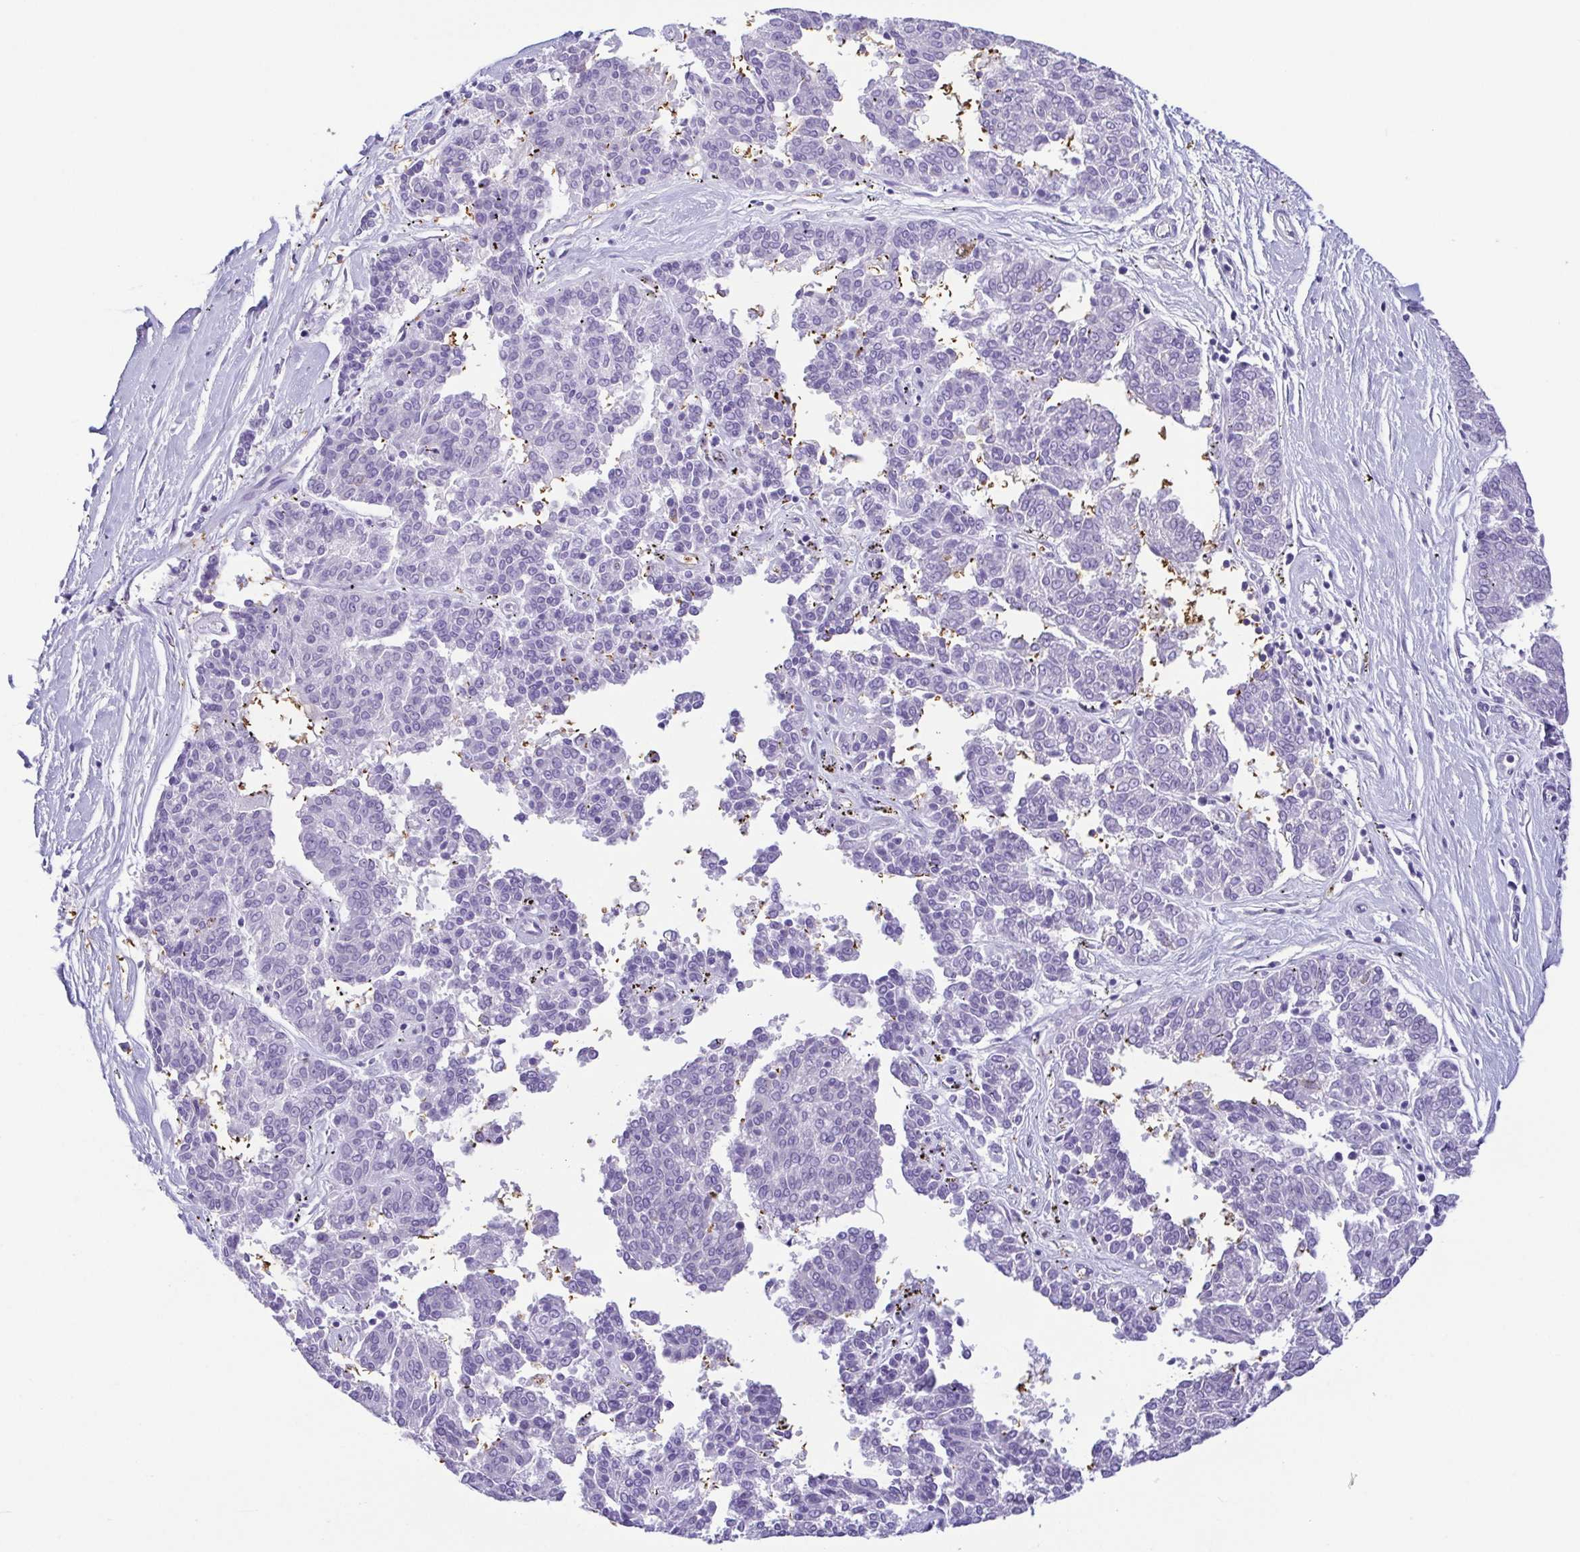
{"staining": {"intensity": "negative", "quantity": "none", "location": "none"}, "tissue": "melanoma", "cell_type": "Tumor cells", "image_type": "cancer", "snomed": [{"axis": "morphology", "description": "Malignant melanoma, NOS"}, {"axis": "topography", "description": "Skin"}], "caption": "IHC micrograph of human malignant melanoma stained for a protein (brown), which demonstrates no positivity in tumor cells. (DAB immunohistochemistry with hematoxylin counter stain).", "gene": "EPB42", "patient": {"sex": "female", "age": 72}}